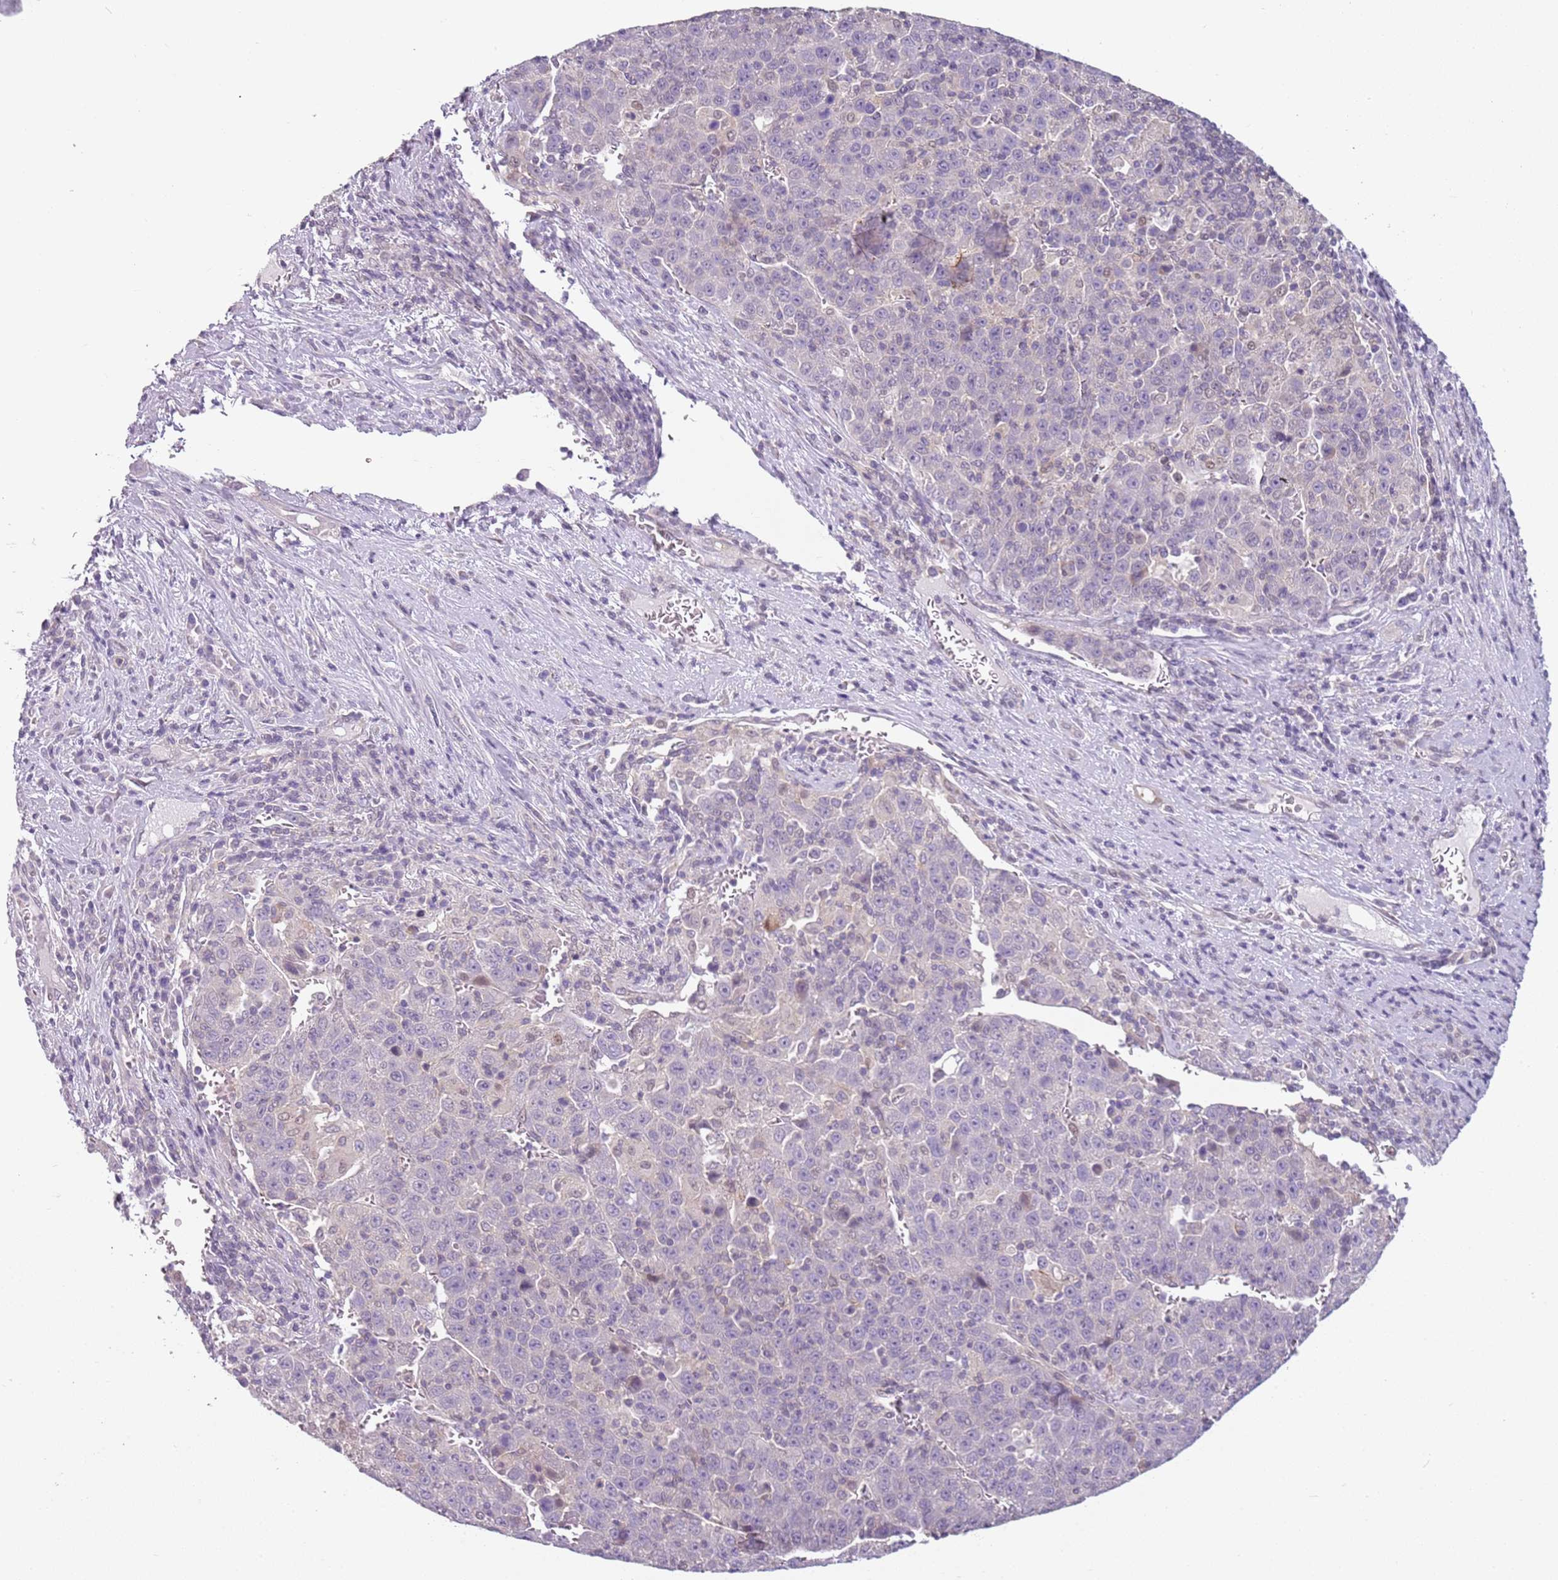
{"staining": {"intensity": "negative", "quantity": "none", "location": "none"}, "tissue": "liver cancer", "cell_type": "Tumor cells", "image_type": "cancer", "snomed": [{"axis": "morphology", "description": "Carcinoma, Hepatocellular, NOS"}, {"axis": "topography", "description": "Liver"}], "caption": "A high-resolution photomicrograph shows immunohistochemistry (IHC) staining of liver cancer (hepatocellular carcinoma), which reveals no significant staining in tumor cells.", "gene": "DEFB116", "patient": {"sex": "female", "age": 53}}